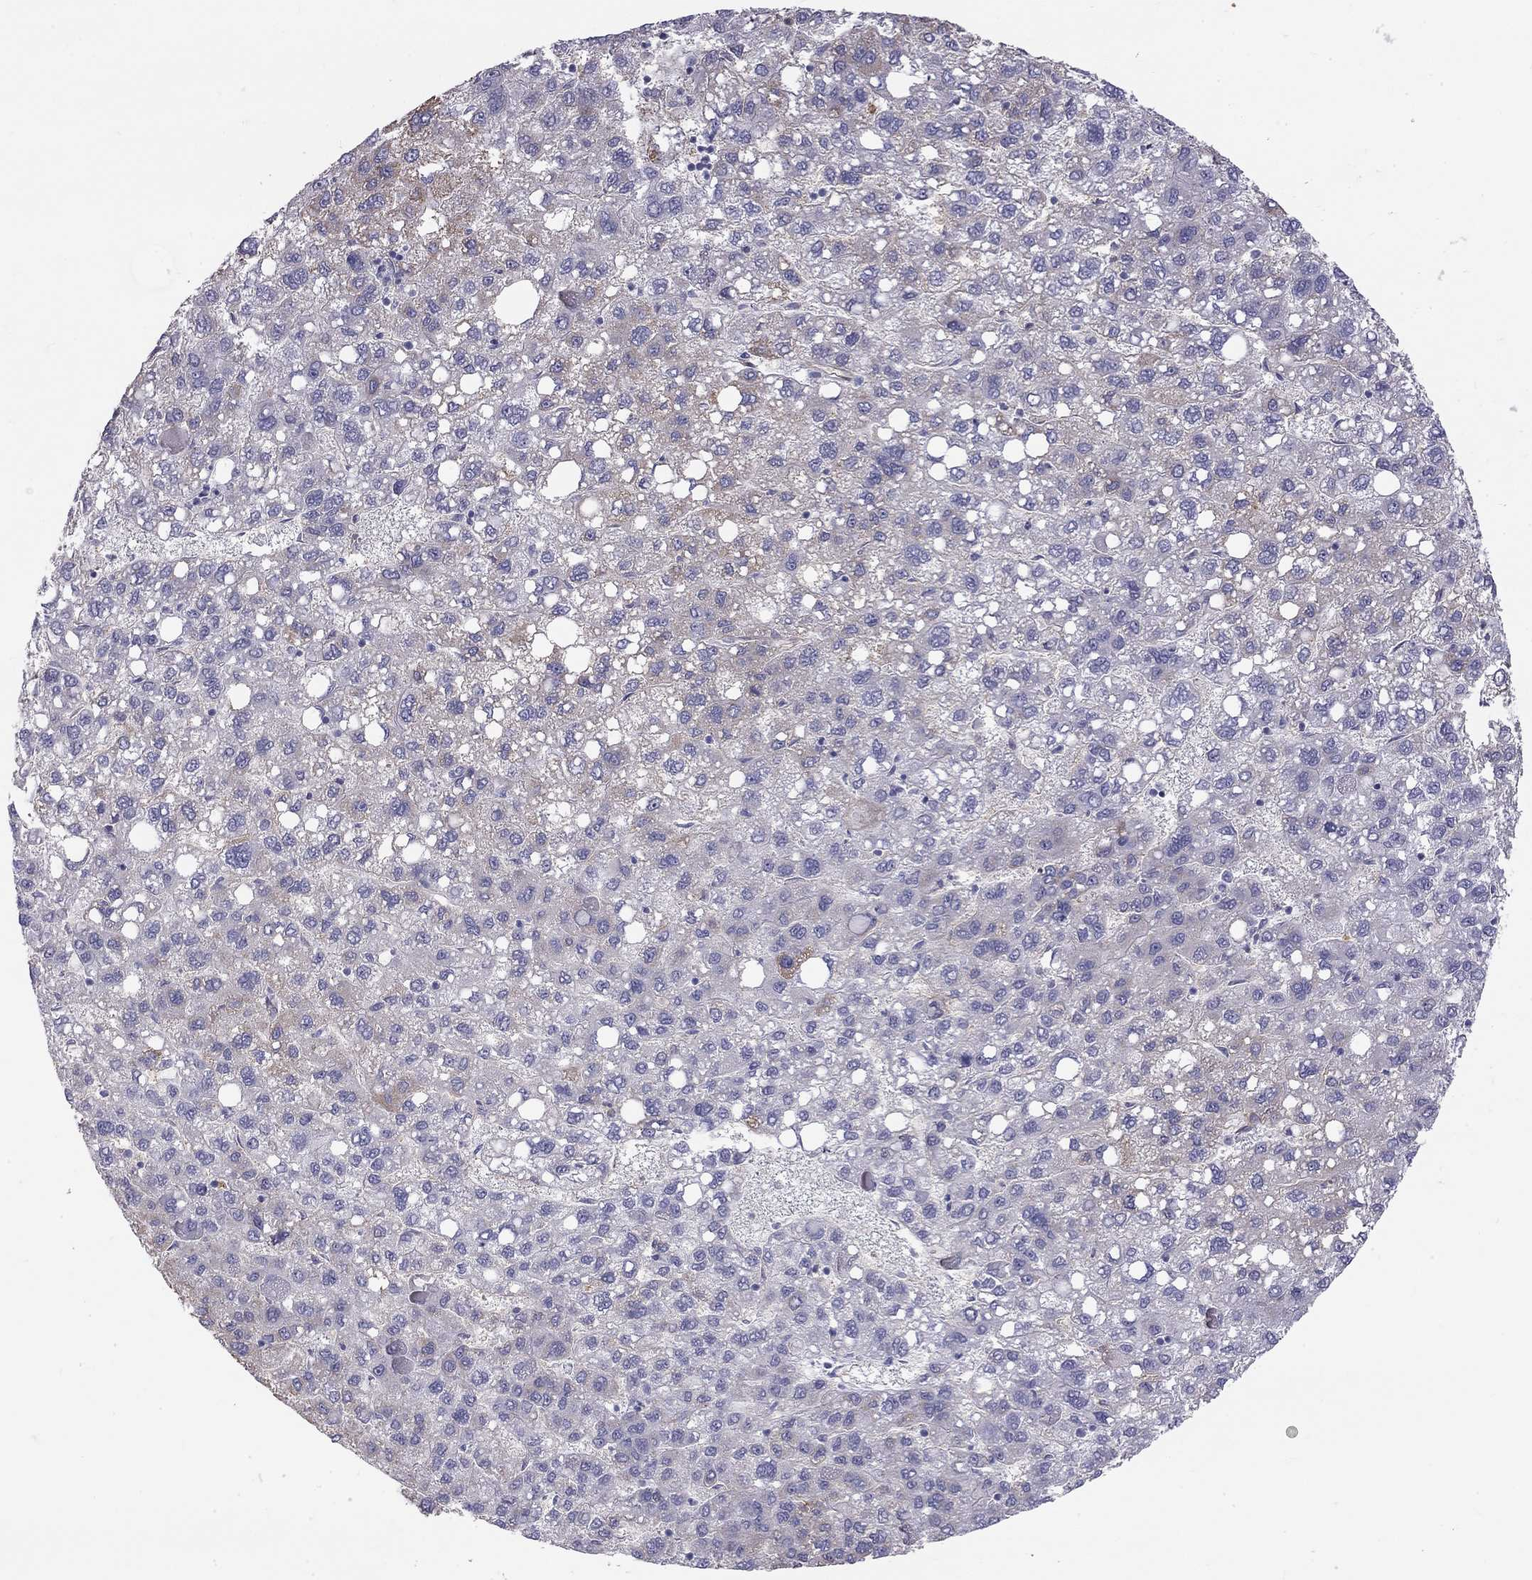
{"staining": {"intensity": "negative", "quantity": "none", "location": "none"}, "tissue": "liver cancer", "cell_type": "Tumor cells", "image_type": "cancer", "snomed": [{"axis": "morphology", "description": "Carcinoma, Hepatocellular, NOS"}, {"axis": "topography", "description": "Liver"}], "caption": "A high-resolution image shows immunohistochemistry staining of liver cancer, which shows no significant expression in tumor cells.", "gene": "TDRD6", "patient": {"sex": "female", "age": 82}}